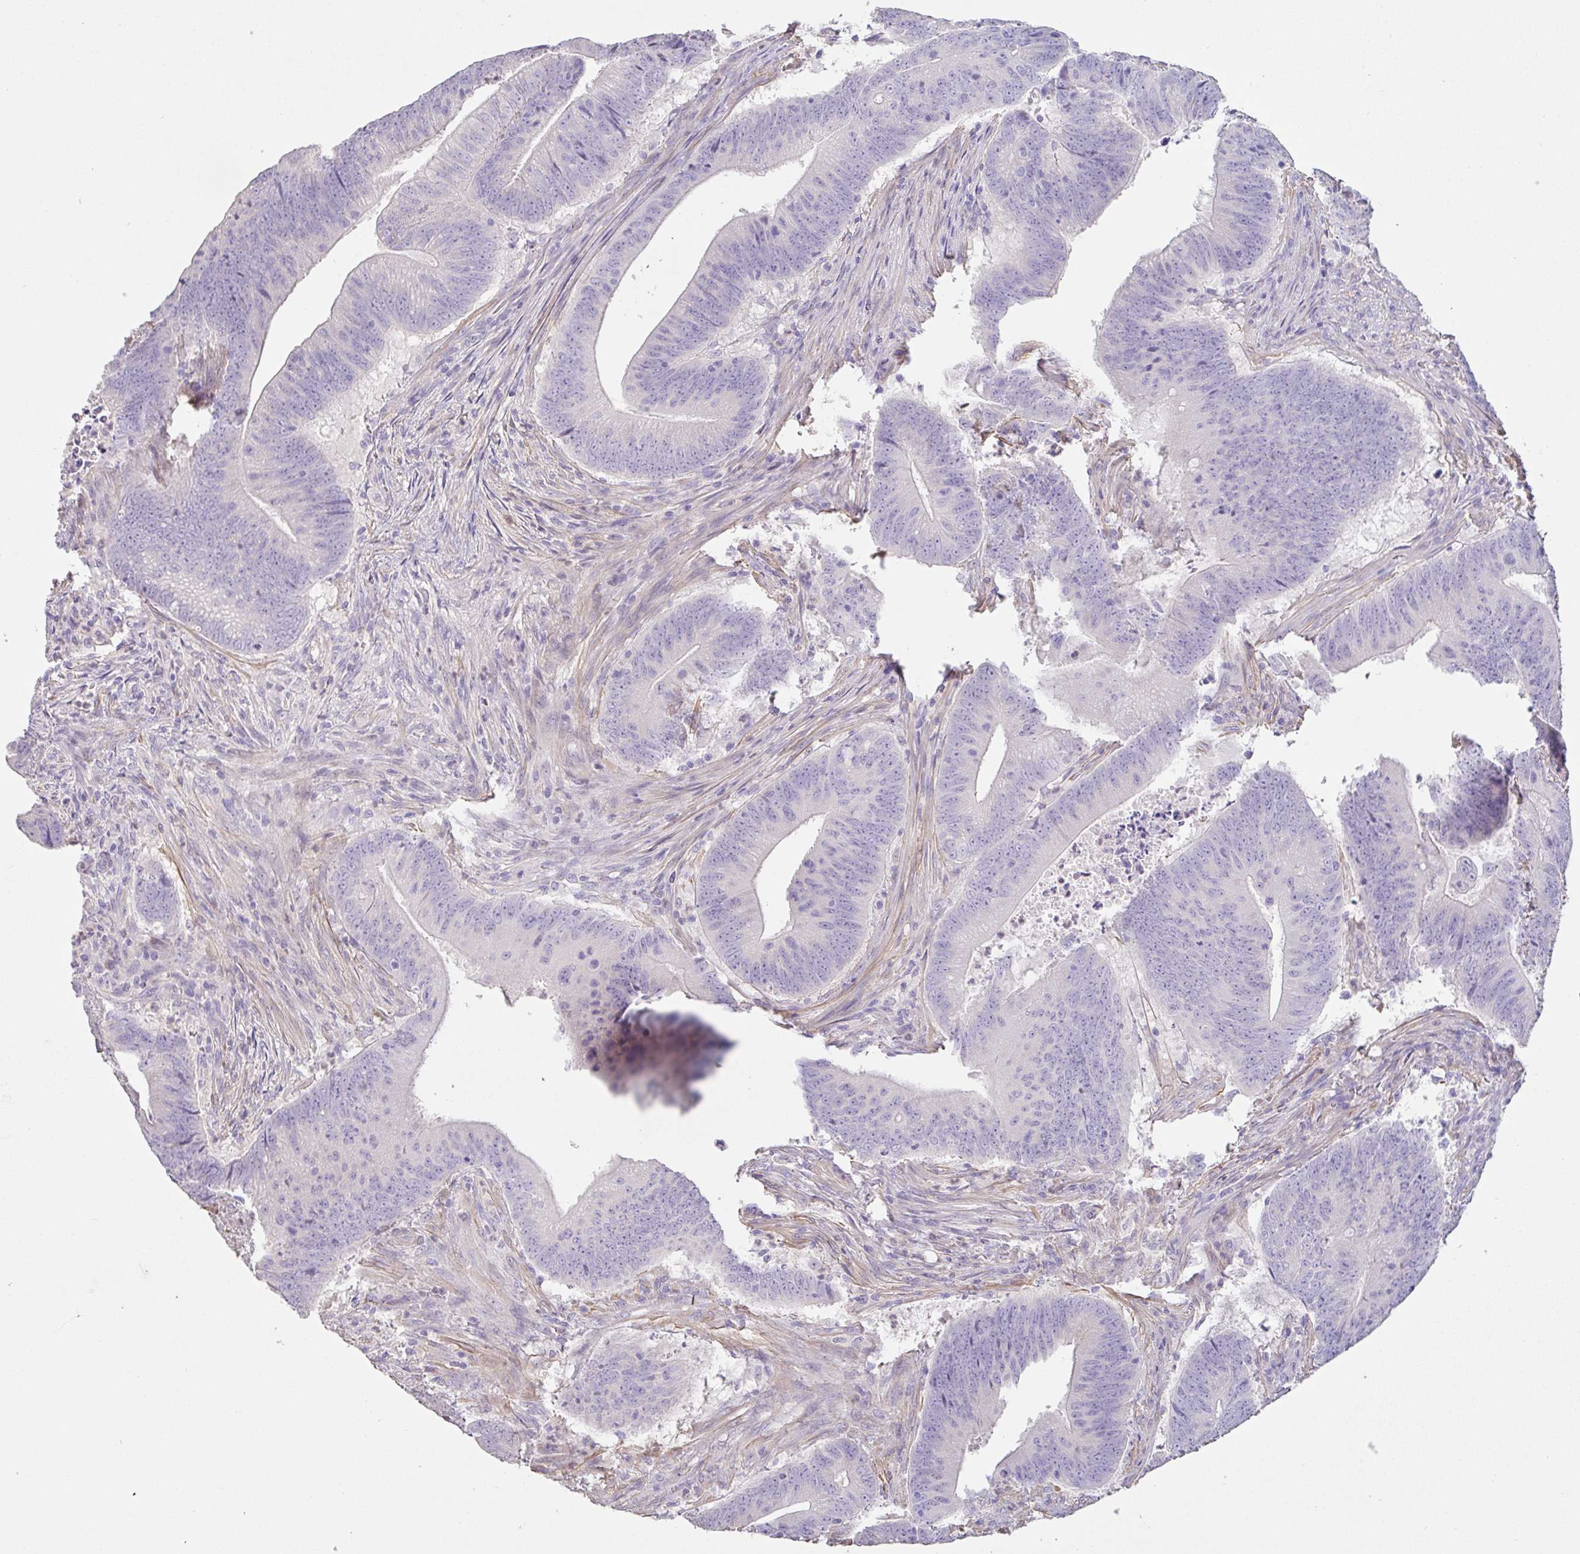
{"staining": {"intensity": "negative", "quantity": "none", "location": "none"}, "tissue": "colorectal cancer", "cell_type": "Tumor cells", "image_type": "cancer", "snomed": [{"axis": "morphology", "description": "Adenocarcinoma, NOS"}, {"axis": "topography", "description": "Colon"}], "caption": "High magnification brightfield microscopy of colorectal cancer (adenocarcinoma) stained with DAB (brown) and counterstained with hematoxylin (blue): tumor cells show no significant expression.", "gene": "PYGM", "patient": {"sex": "female", "age": 87}}